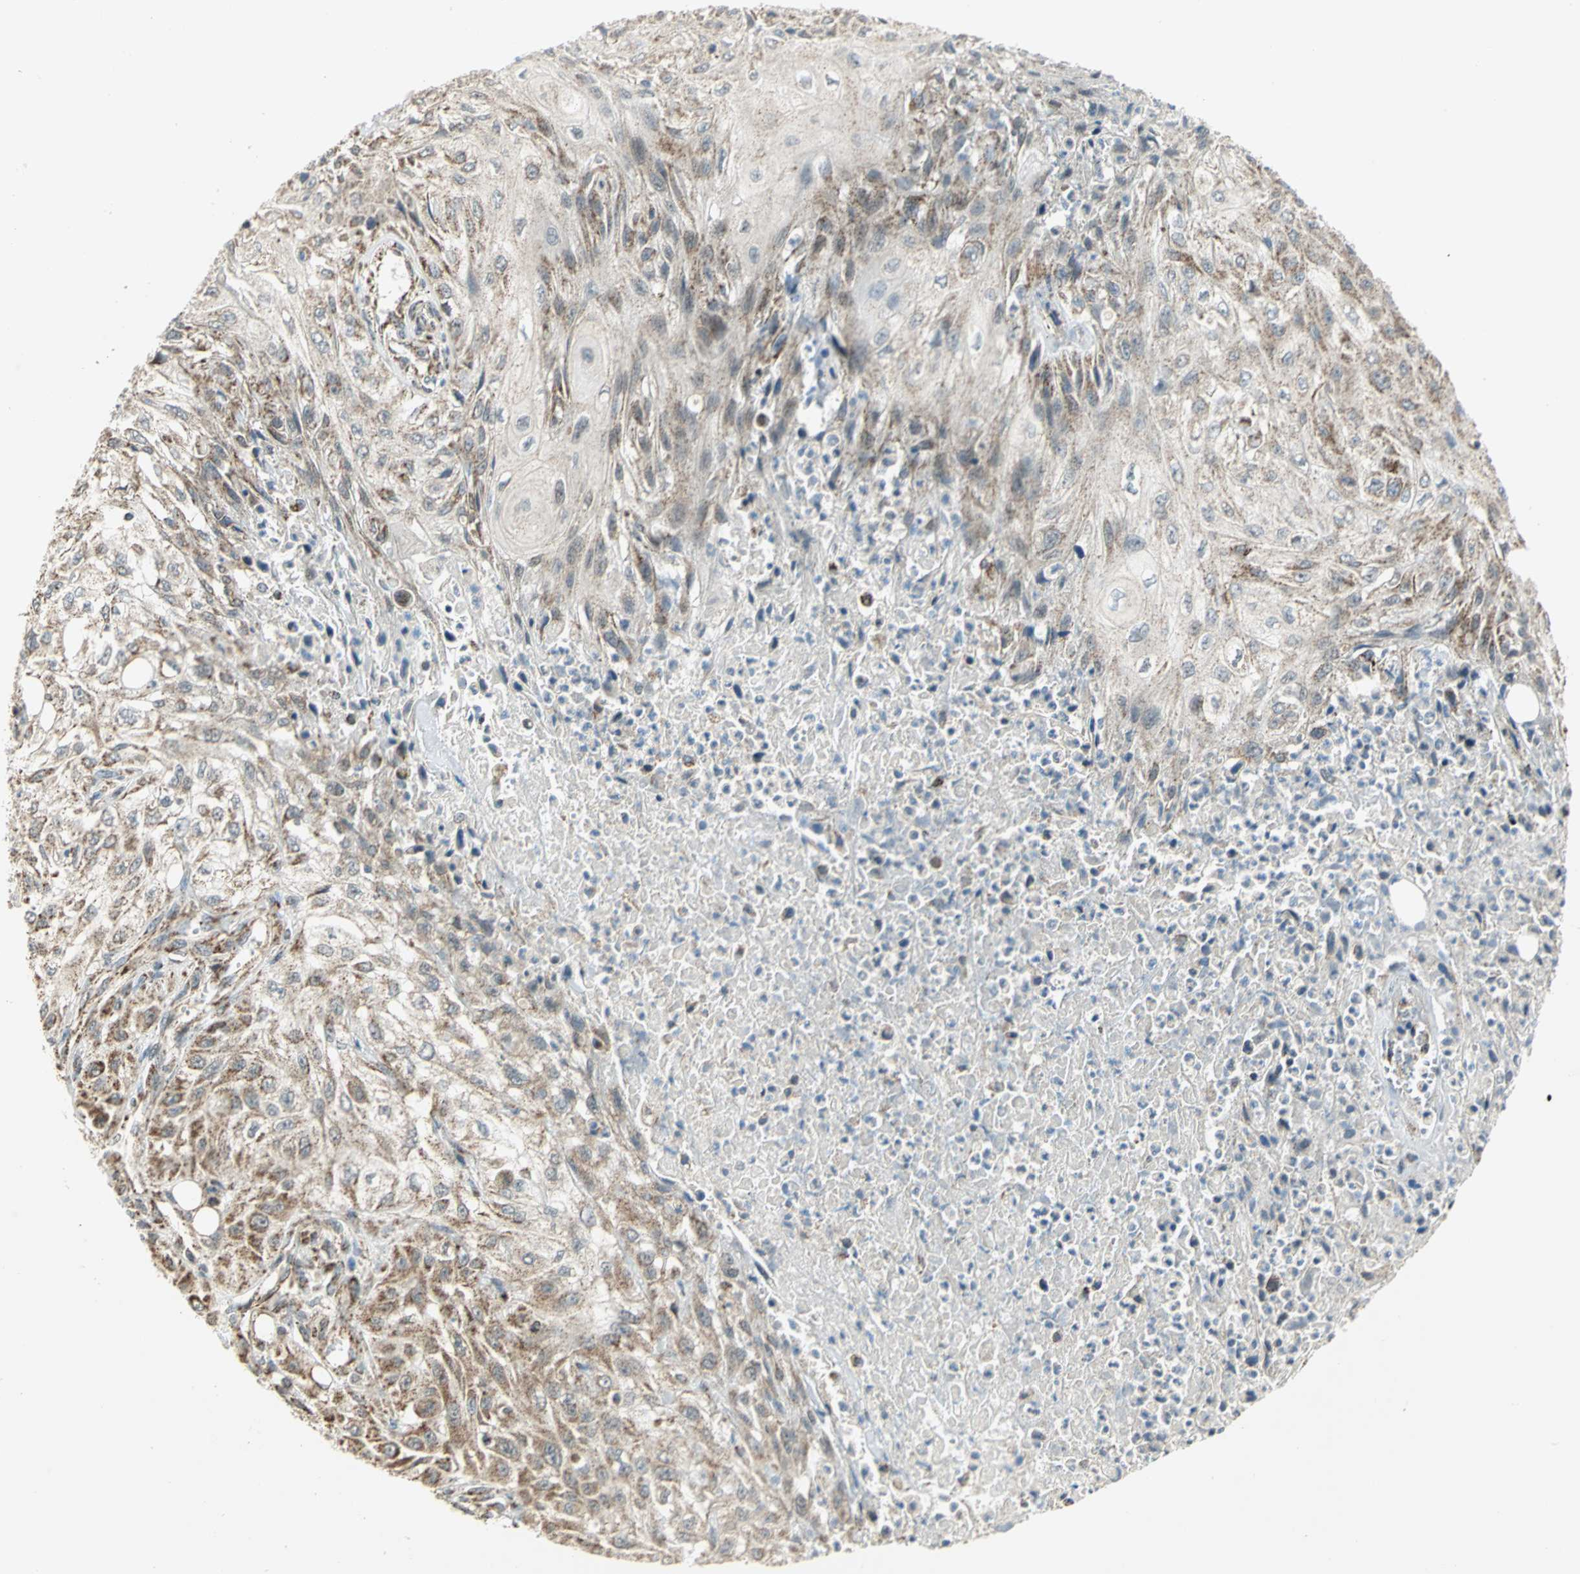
{"staining": {"intensity": "moderate", "quantity": ">75%", "location": "cytoplasmic/membranous"}, "tissue": "skin cancer", "cell_type": "Tumor cells", "image_type": "cancer", "snomed": [{"axis": "morphology", "description": "Squamous cell carcinoma, NOS"}, {"axis": "topography", "description": "Skin"}], "caption": "The micrograph shows immunohistochemical staining of skin cancer (squamous cell carcinoma). There is moderate cytoplasmic/membranous expression is present in about >75% of tumor cells.", "gene": "MRPS22", "patient": {"sex": "male", "age": 75}}